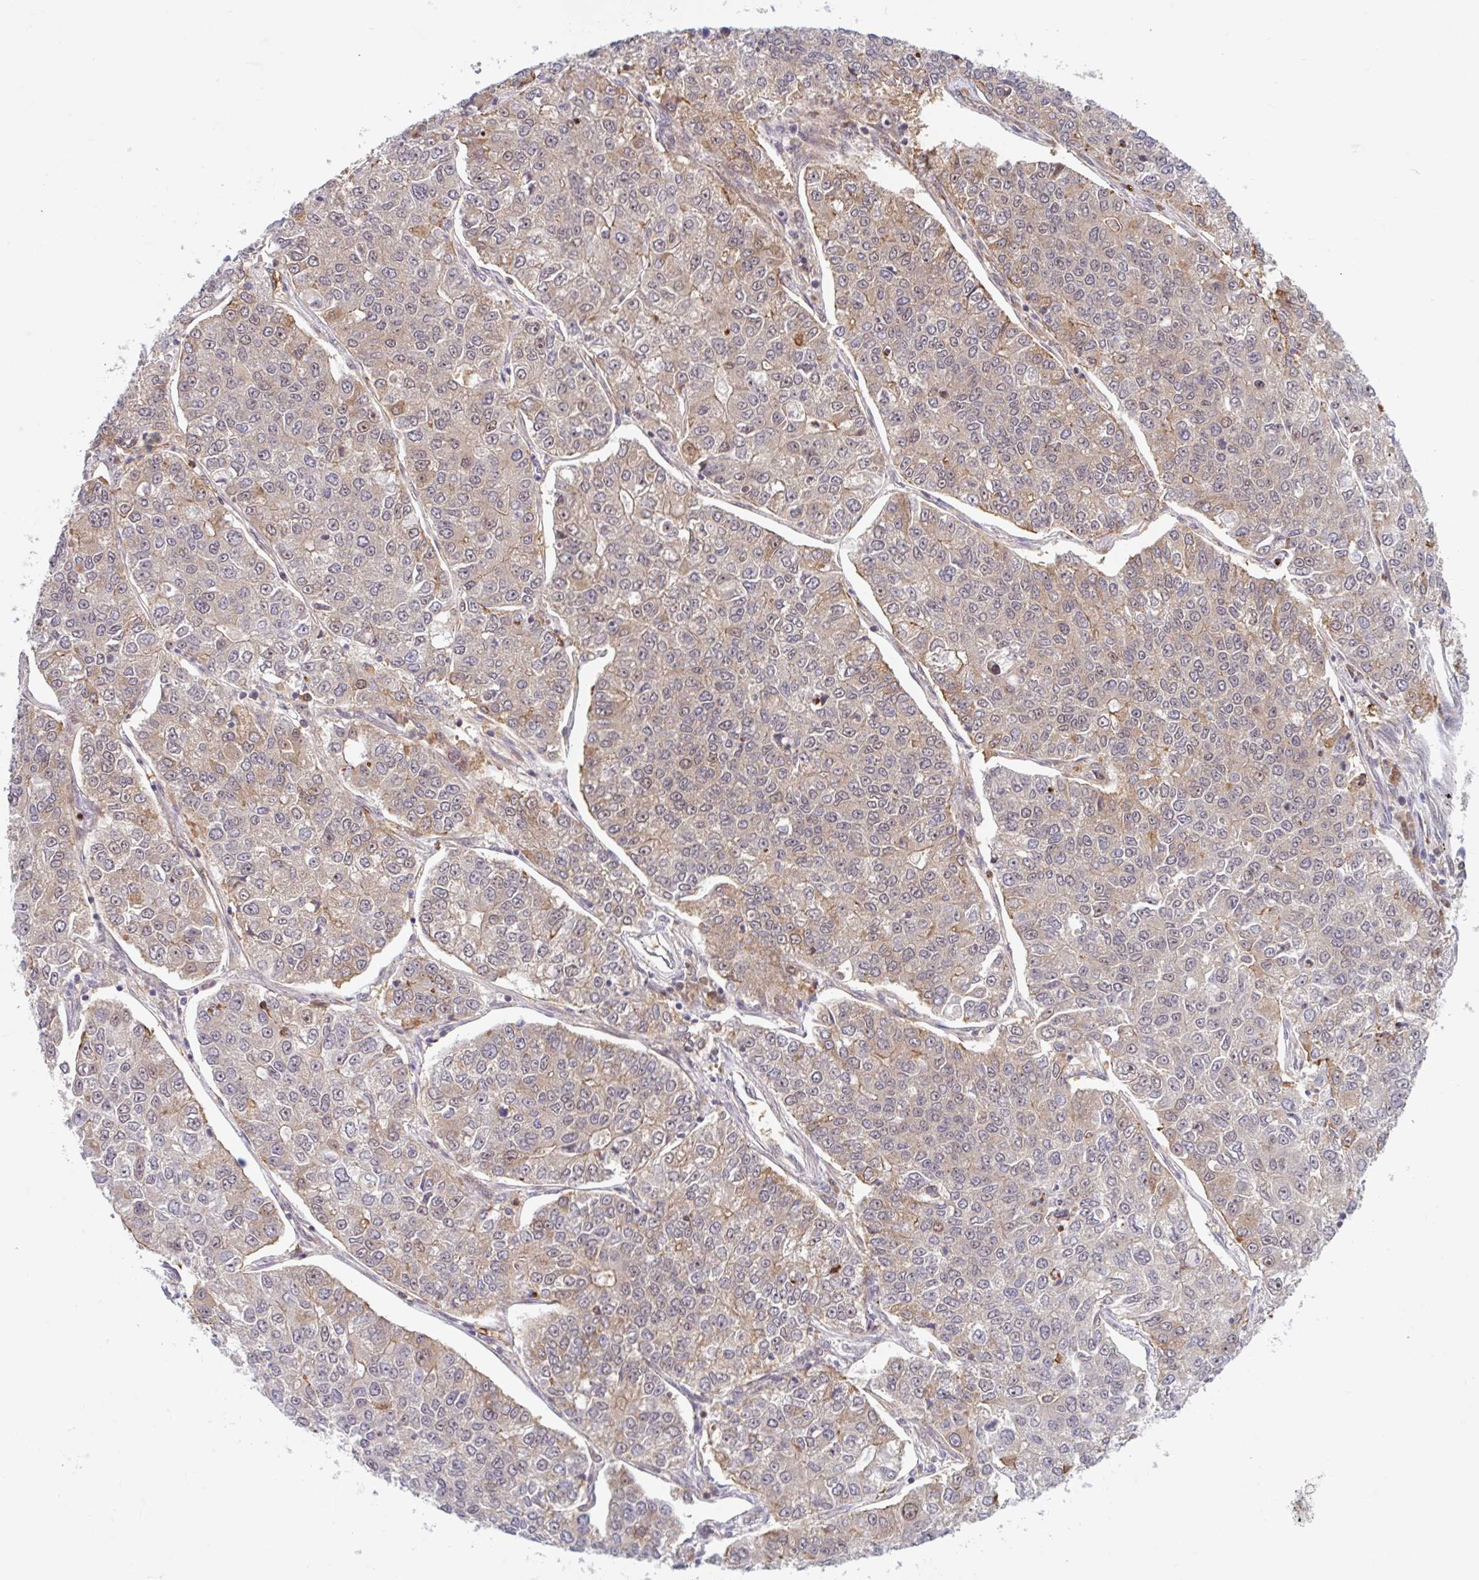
{"staining": {"intensity": "weak", "quantity": "25%-75%", "location": "cytoplasmic/membranous"}, "tissue": "lung cancer", "cell_type": "Tumor cells", "image_type": "cancer", "snomed": [{"axis": "morphology", "description": "Adenocarcinoma, NOS"}, {"axis": "topography", "description": "Lung"}], "caption": "Weak cytoplasmic/membranous positivity for a protein is appreciated in approximately 25%-75% of tumor cells of lung cancer (adenocarcinoma) using immunohistochemistry.", "gene": "HMBS", "patient": {"sex": "male", "age": 49}}